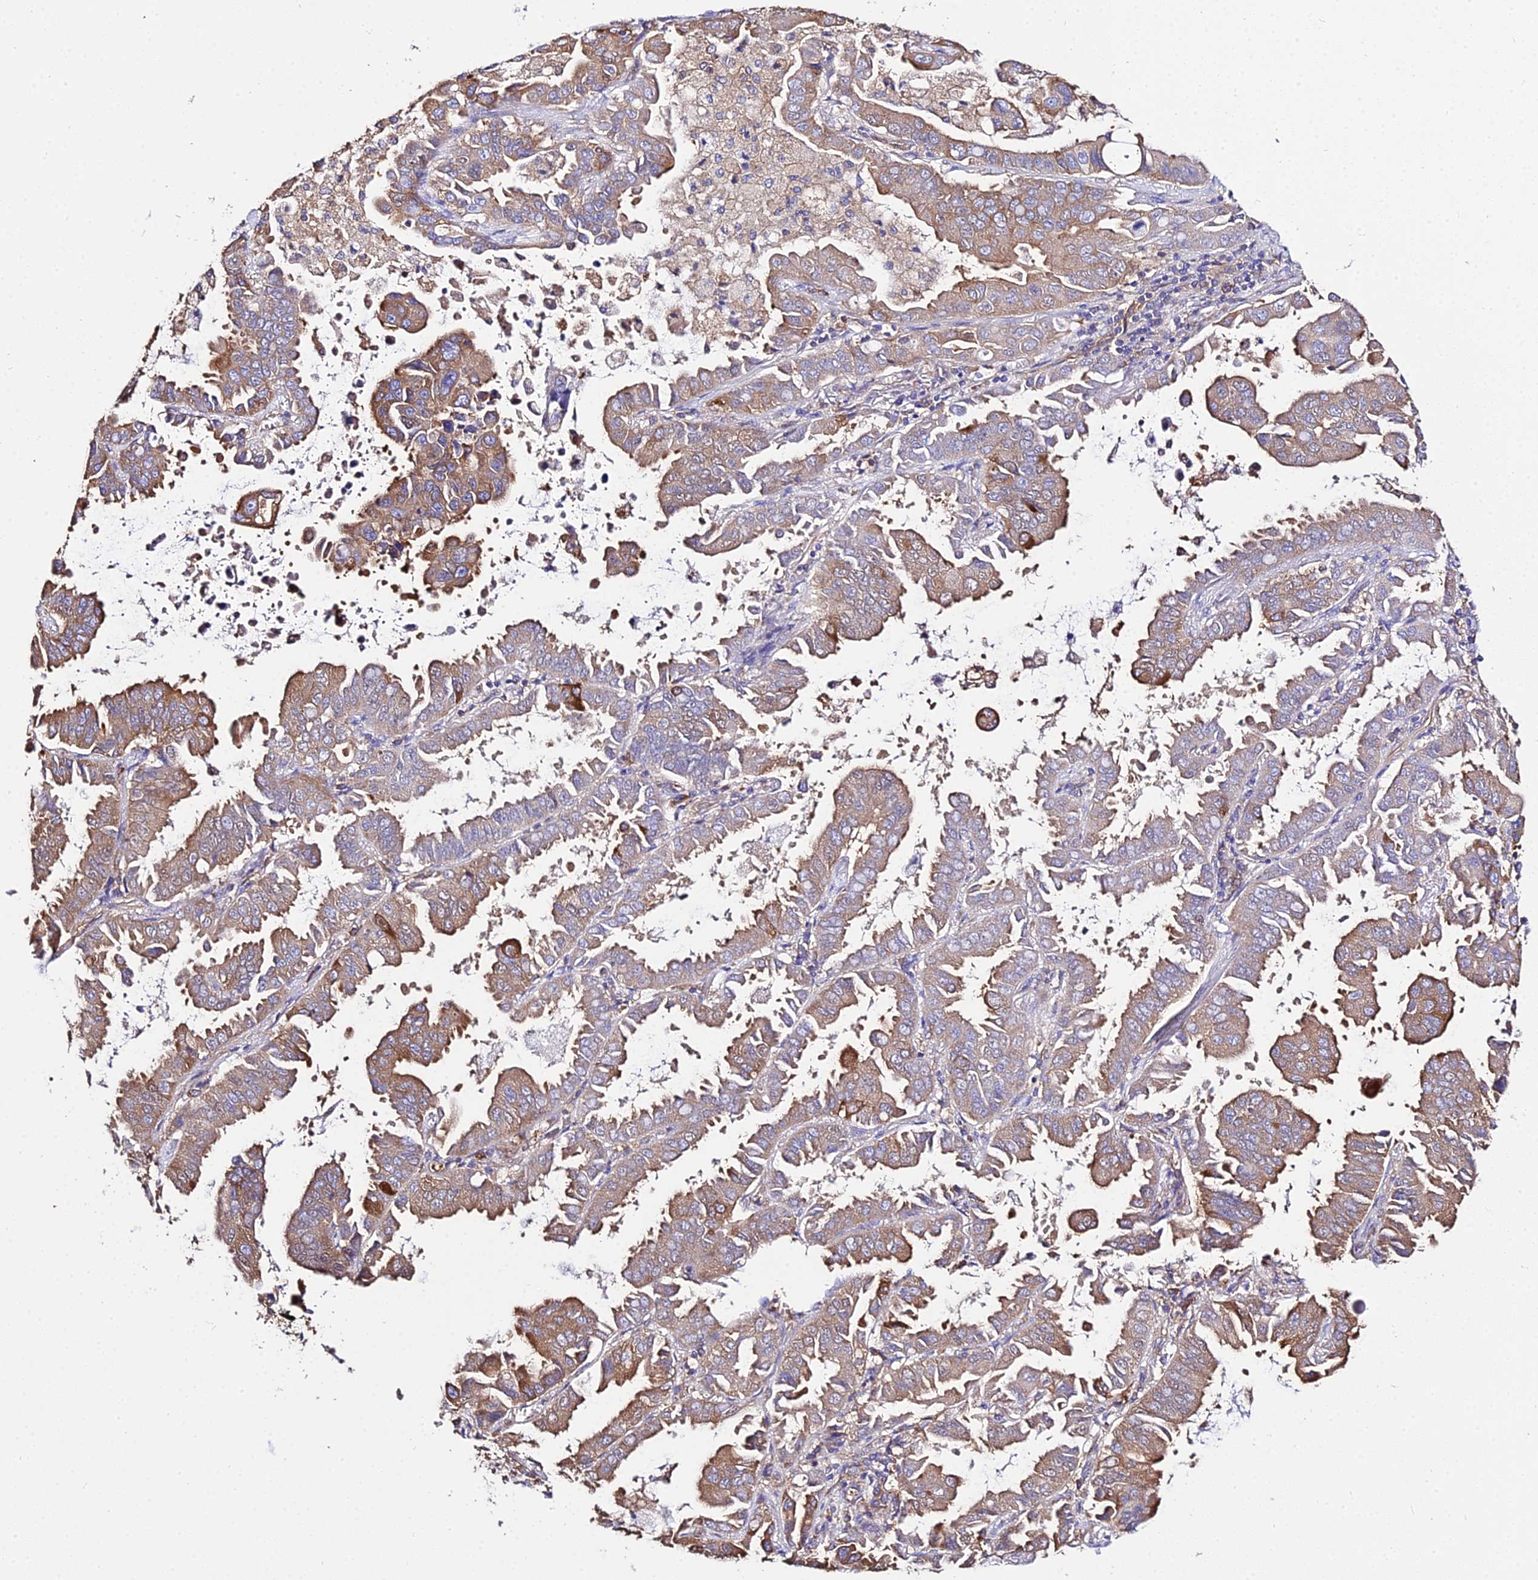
{"staining": {"intensity": "moderate", "quantity": "25%-75%", "location": "cytoplasmic/membranous"}, "tissue": "lung cancer", "cell_type": "Tumor cells", "image_type": "cancer", "snomed": [{"axis": "morphology", "description": "Adenocarcinoma, NOS"}, {"axis": "topography", "description": "Lung"}], "caption": "There is medium levels of moderate cytoplasmic/membranous staining in tumor cells of lung cancer, as demonstrated by immunohistochemical staining (brown color).", "gene": "TUBA3D", "patient": {"sex": "male", "age": 64}}